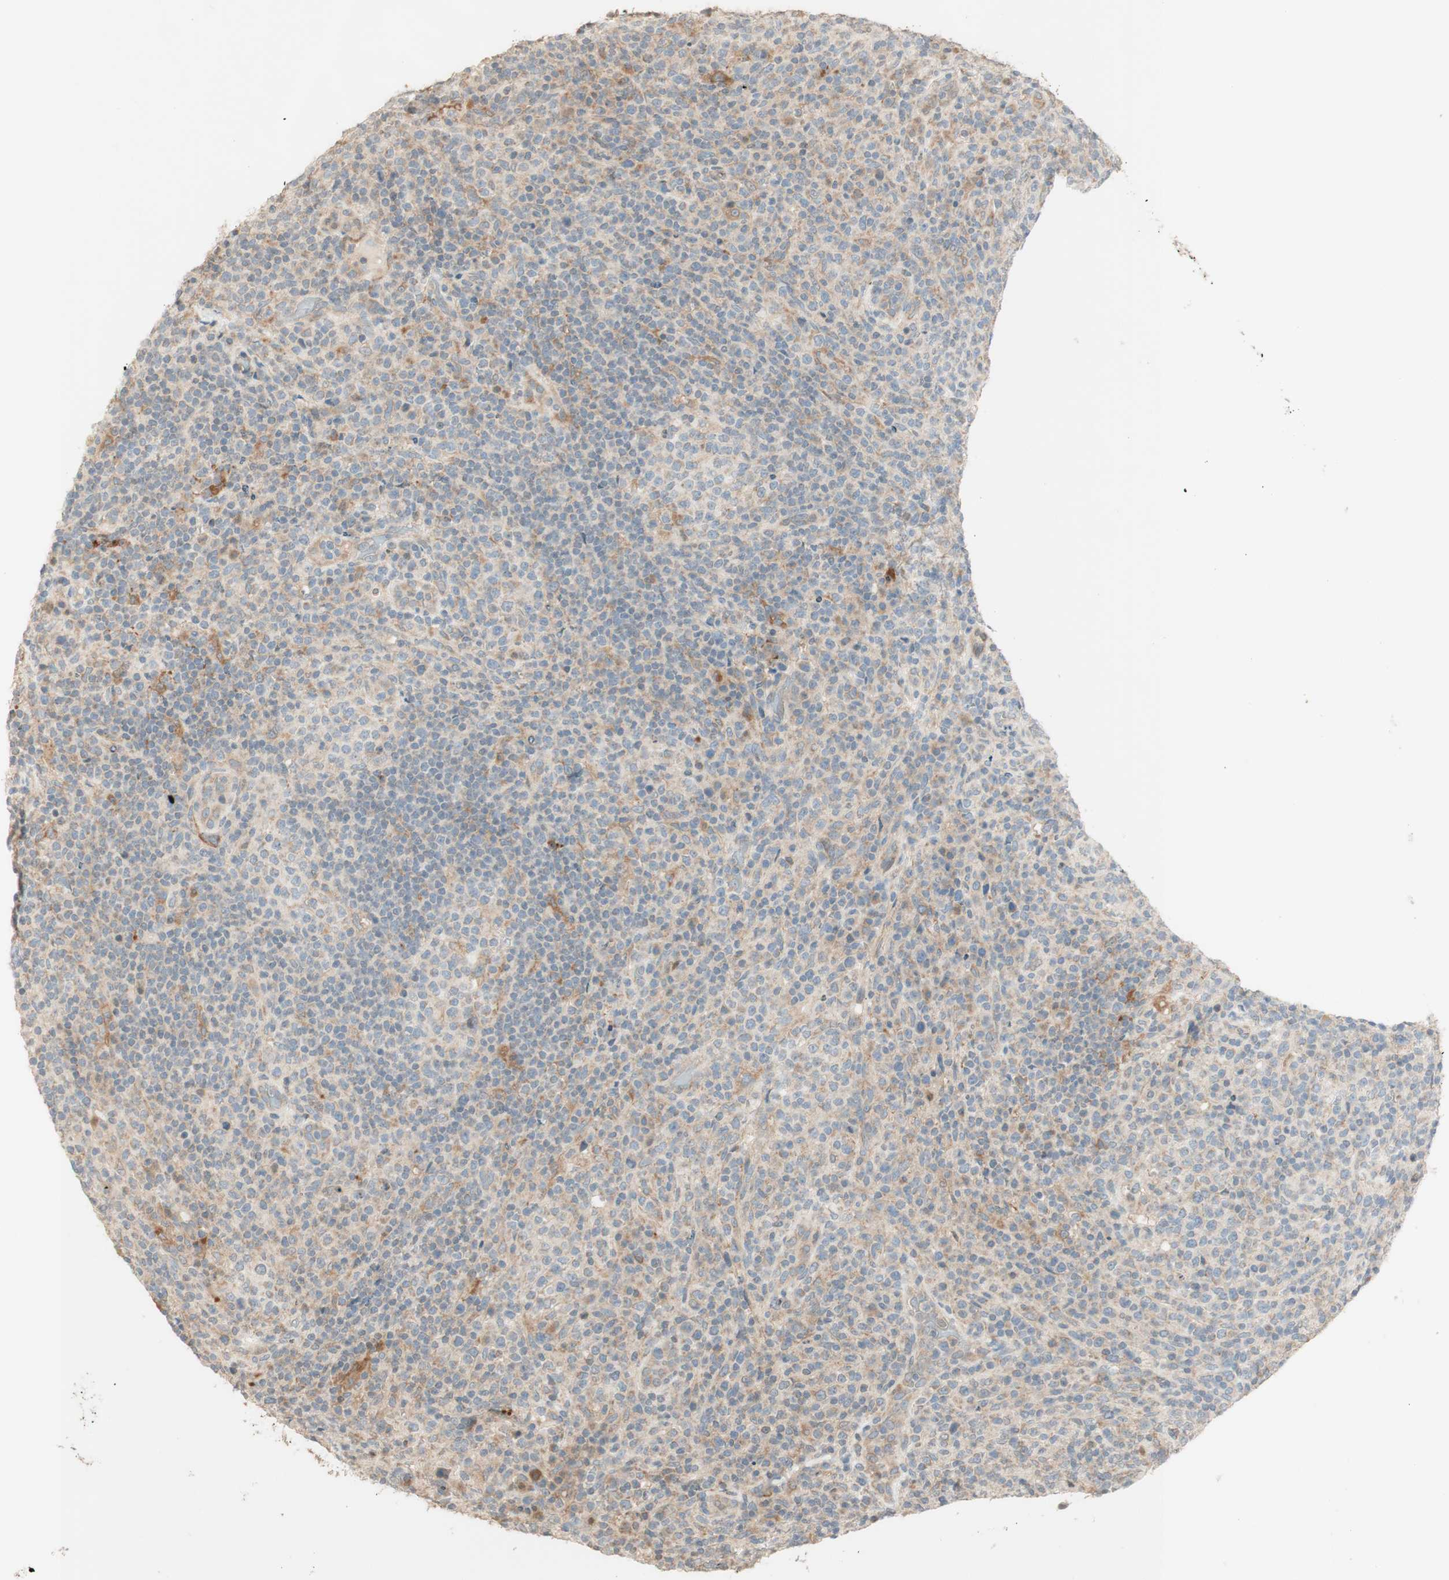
{"staining": {"intensity": "weak", "quantity": "25%-75%", "location": "cytoplasmic/membranous"}, "tissue": "lymphoma", "cell_type": "Tumor cells", "image_type": "cancer", "snomed": [{"axis": "morphology", "description": "Malignant lymphoma, non-Hodgkin's type, High grade"}, {"axis": "topography", "description": "Lymph node"}], "caption": "Weak cytoplasmic/membranous protein positivity is identified in about 25%-75% of tumor cells in malignant lymphoma, non-Hodgkin's type (high-grade). (DAB IHC with brightfield microscopy, high magnification).", "gene": "CLCN2", "patient": {"sex": "female", "age": 76}}